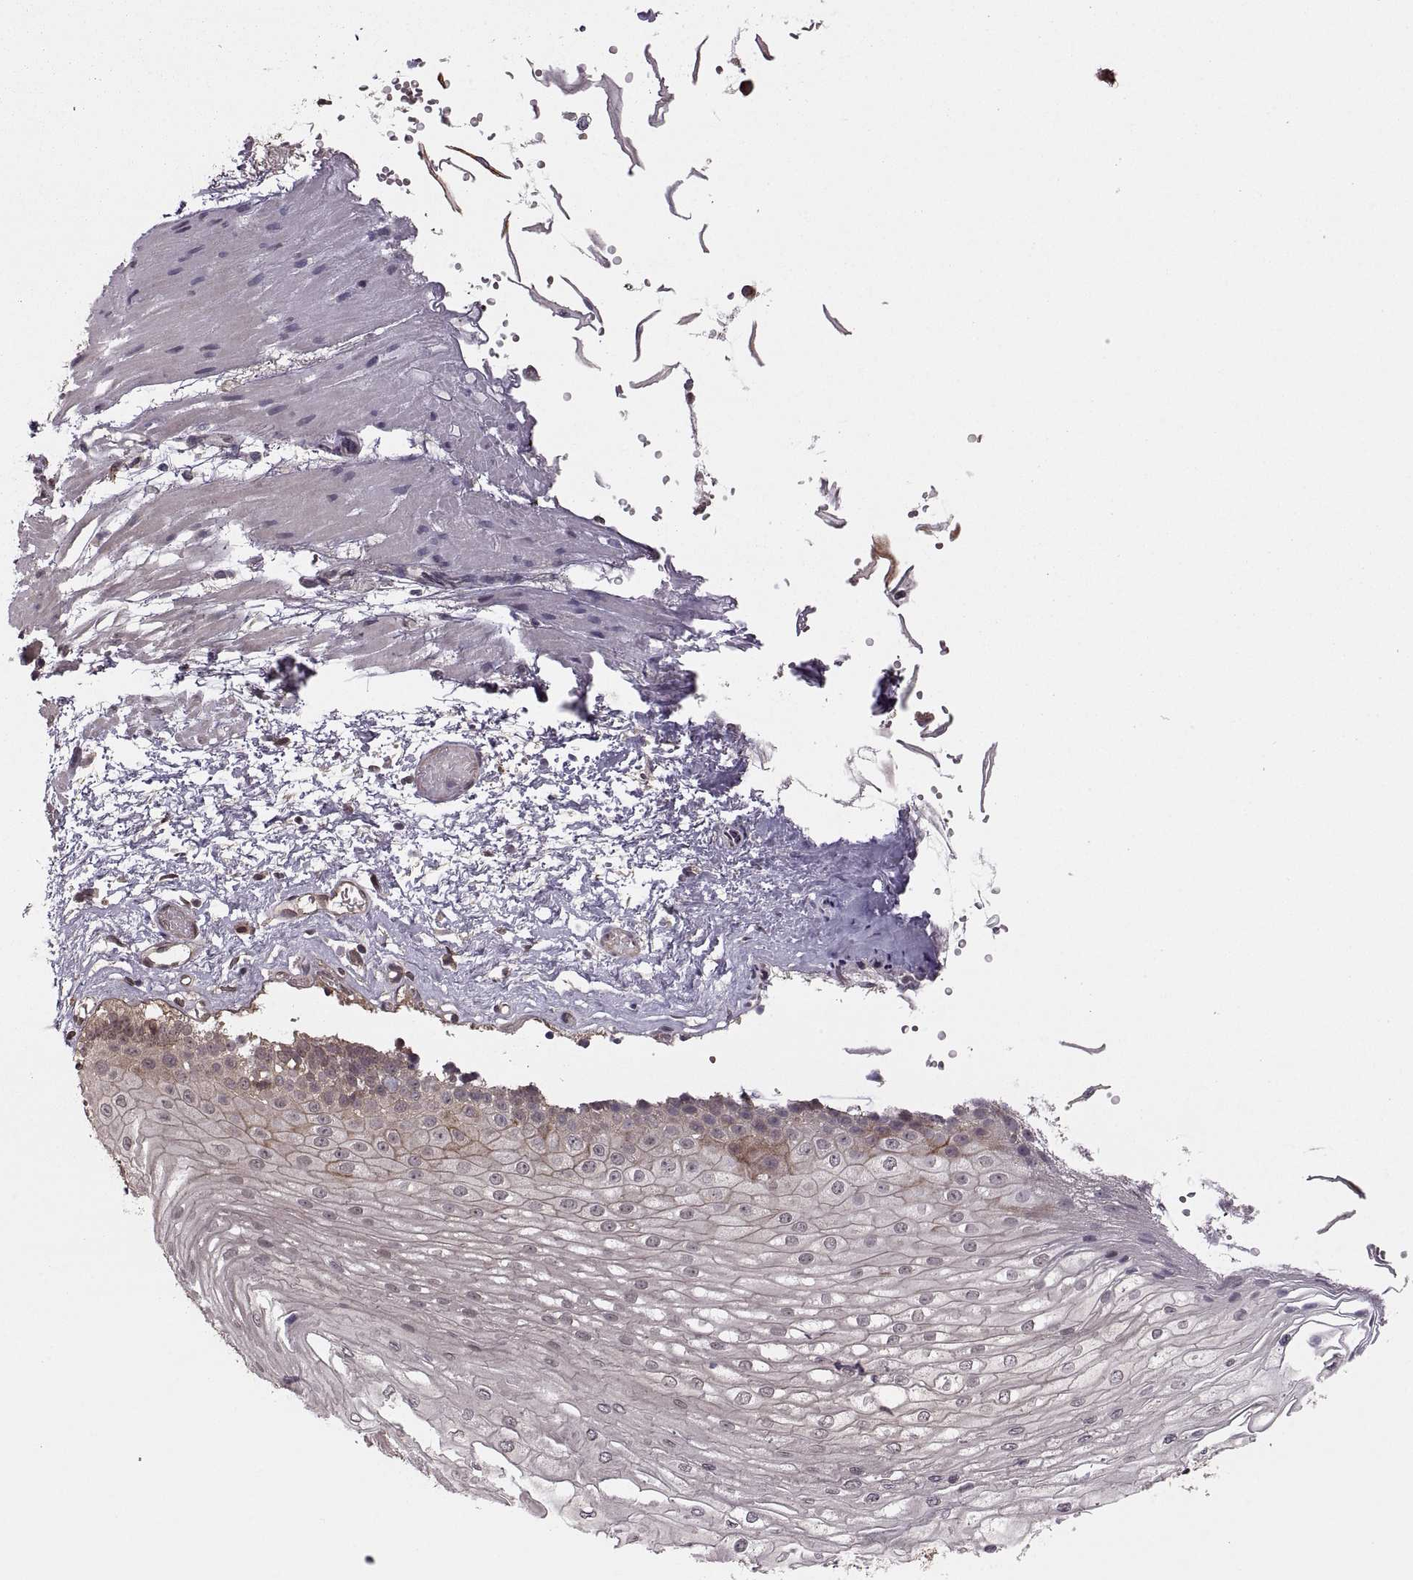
{"staining": {"intensity": "moderate", "quantity": "<25%", "location": "cytoplasmic/membranous"}, "tissue": "esophagus", "cell_type": "Squamous epithelial cells", "image_type": "normal", "snomed": [{"axis": "morphology", "description": "Normal tissue, NOS"}, {"axis": "topography", "description": "Esophagus"}], "caption": "About <25% of squamous epithelial cells in unremarkable human esophagus display moderate cytoplasmic/membranous protein positivity as visualized by brown immunohistochemical staining.", "gene": "DEDD", "patient": {"sex": "female", "age": 62}}